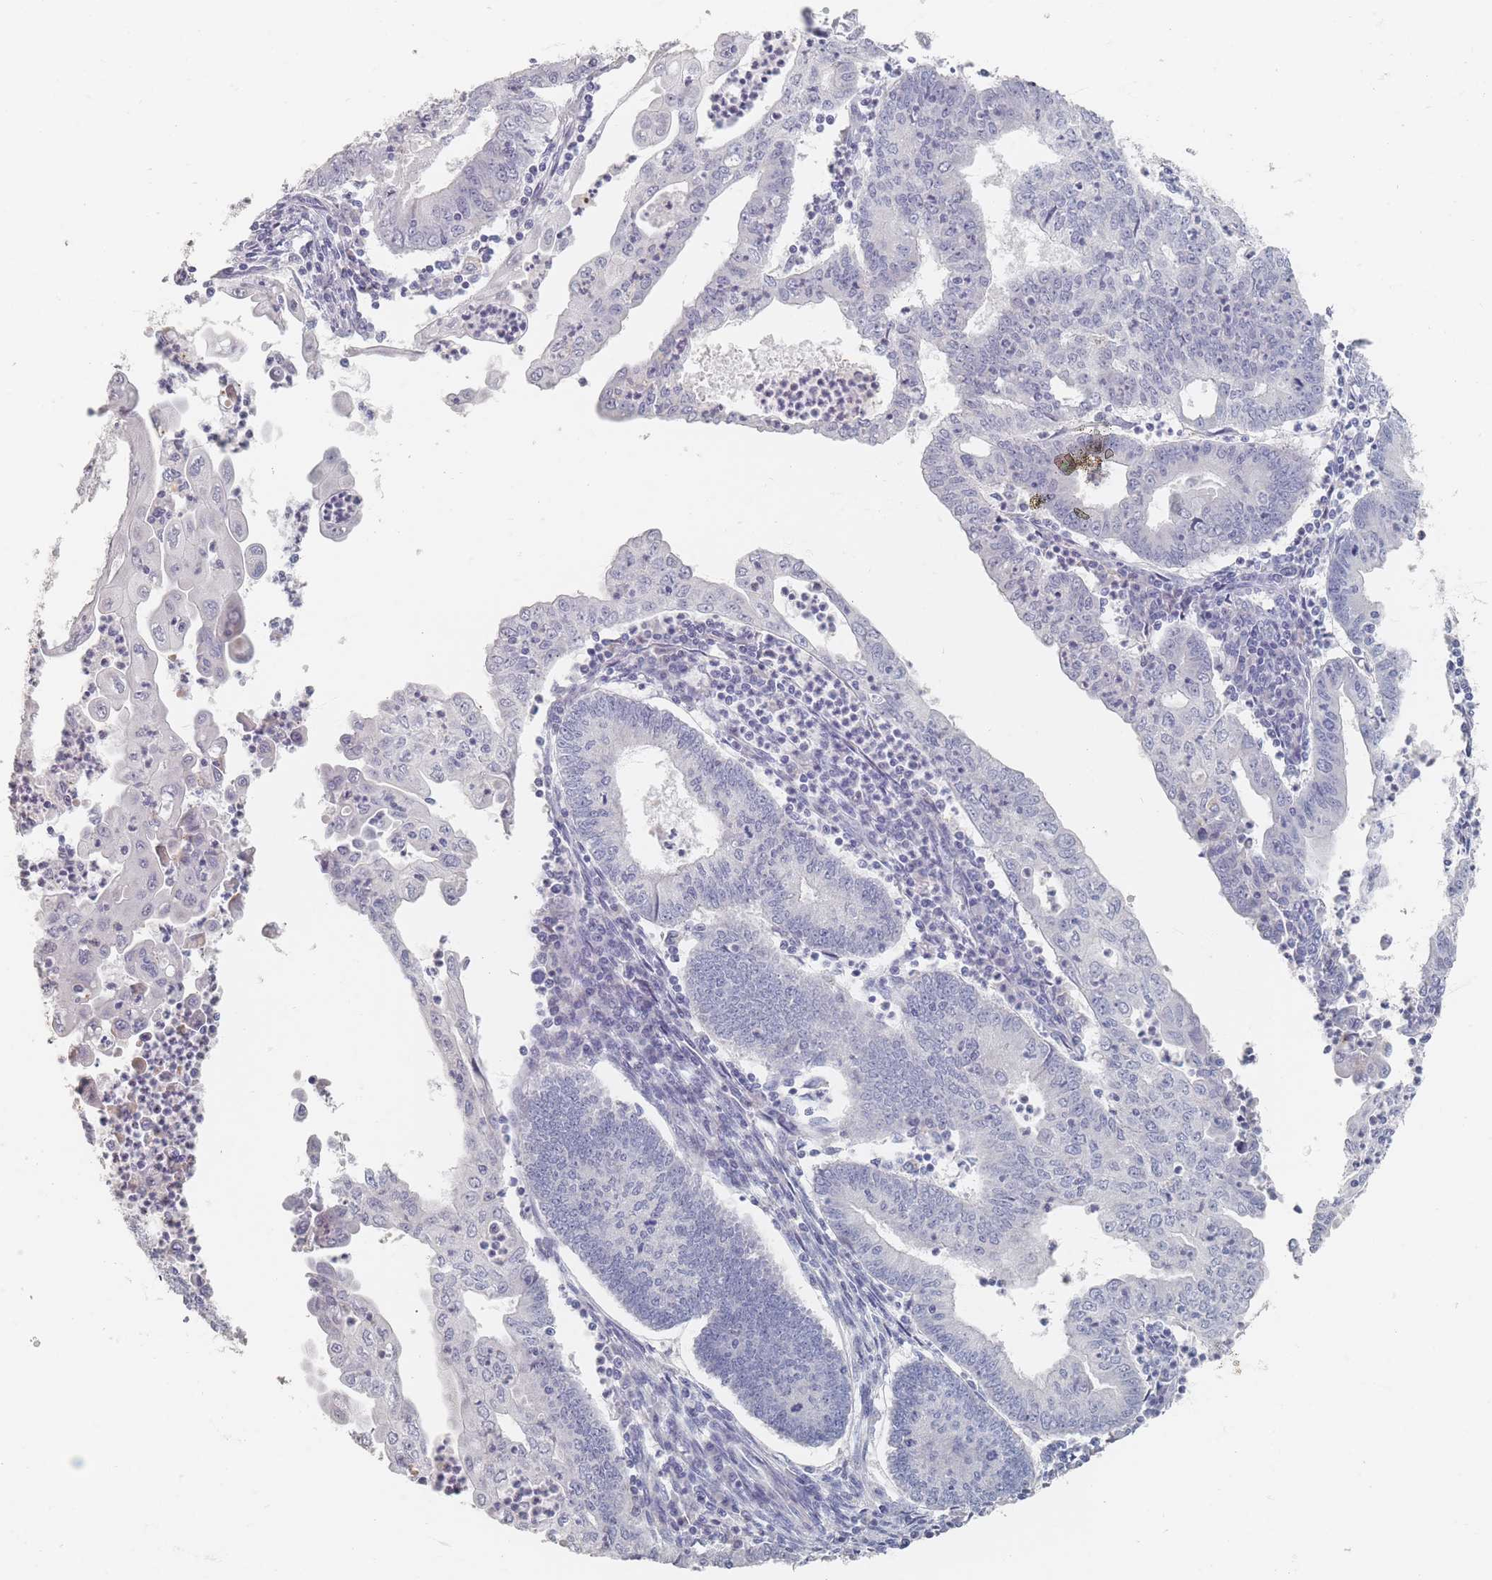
{"staining": {"intensity": "negative", "quantity": "none", "location": "none"}, "tissue": "endometrial cancer", "cell_type": "Tumor cells", "image_type": "cancer", "snomed": [{"axis": "morphology", "description": "Adenocarcinoma, NOS"}, {"axis": "topography", "description": "Endometrium"}], "caption": "IHC of endometrial cancer (adenocarcinoma) demonstrates no positivity in tumor cells.", "gene": "HELZ2", "patient": {"sex": "female", "age": 60}}